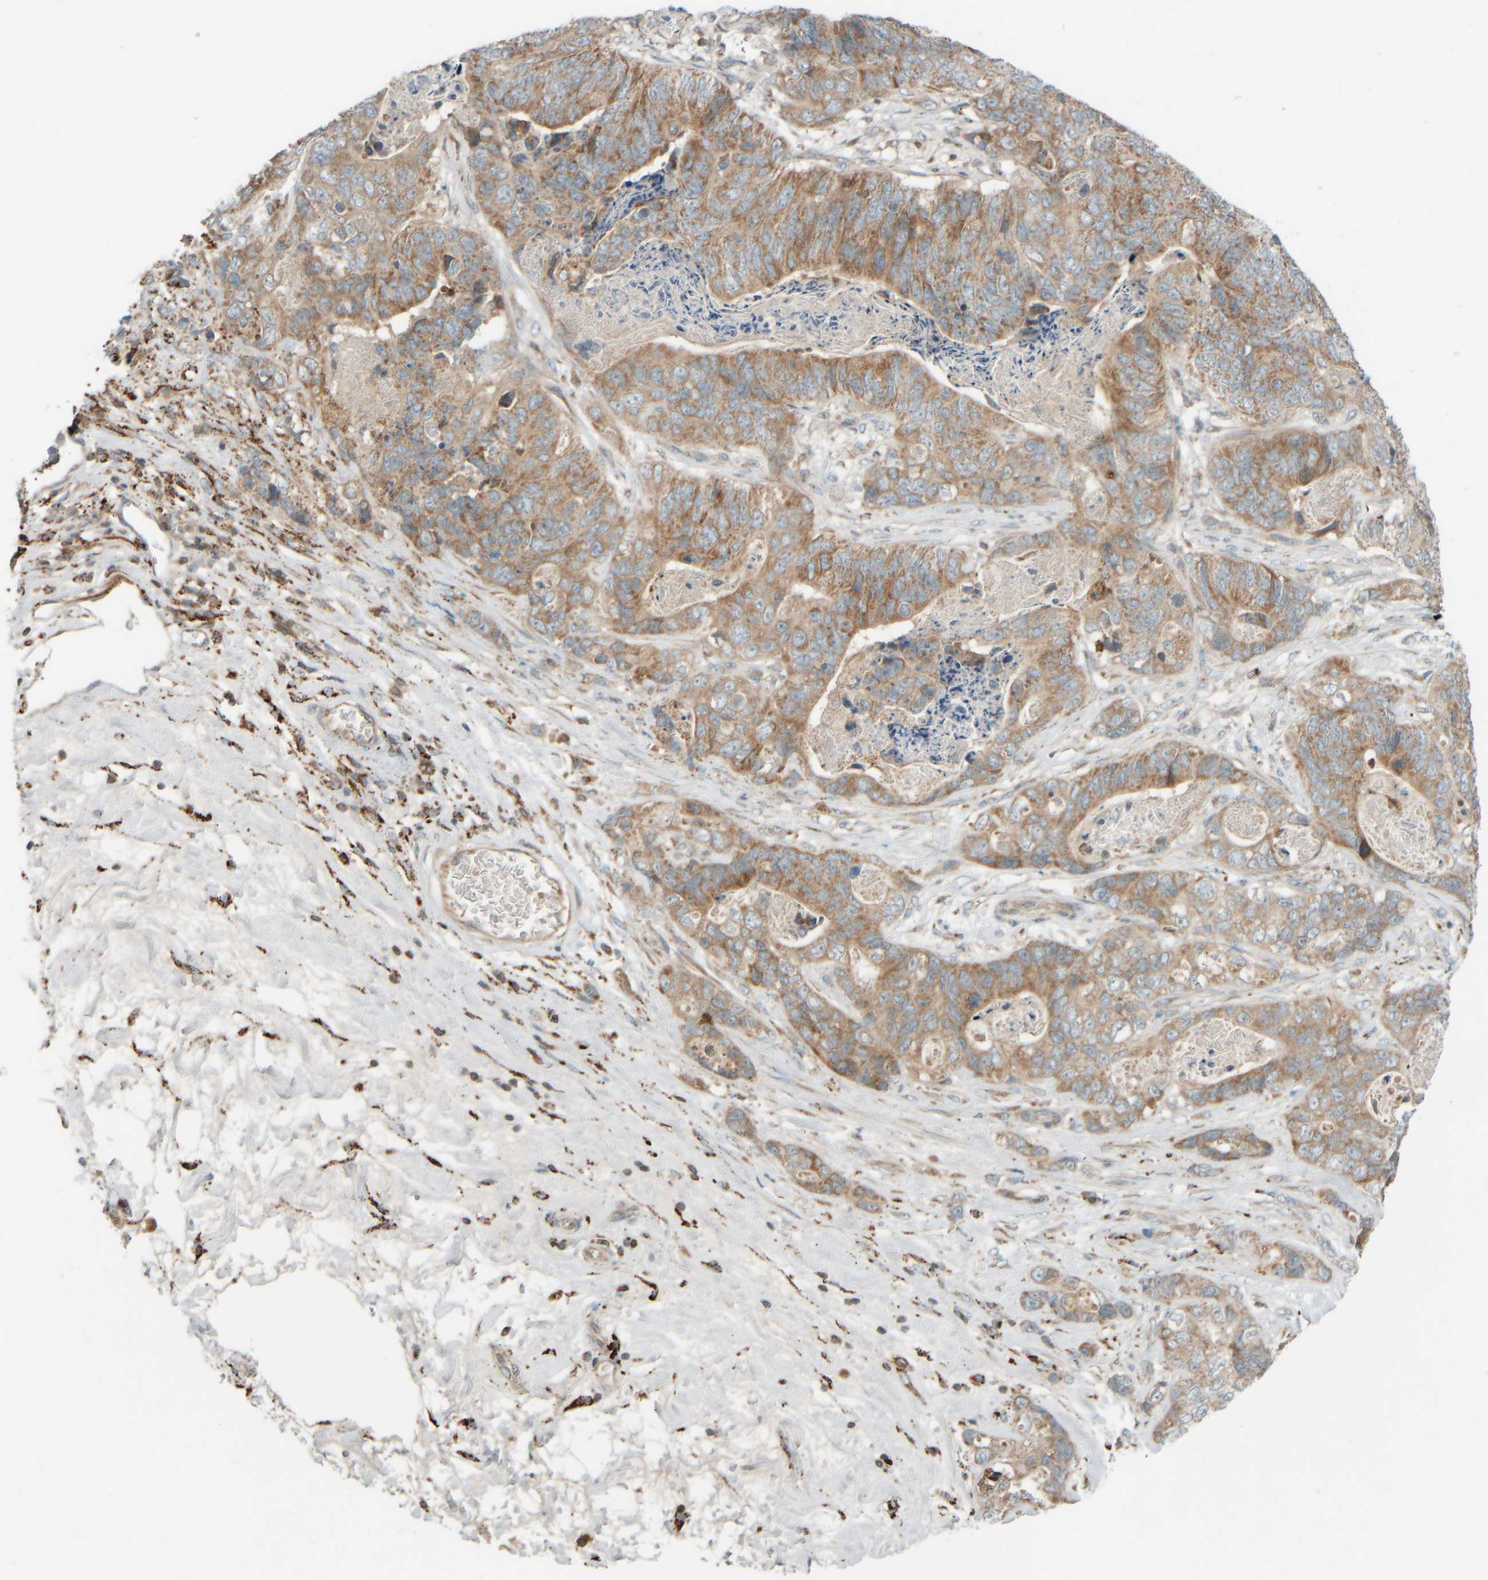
{"staining": {"intensity": "moderate", "quantity": ">75%", "location": "cytoplasmic/membranous"}, "tissue": "stomach cancer", "cell_type": "Tumor cells", "image_type": "cancer", "snomed": [{"axis": "morphology", "description": "Normal tissue, NOS"}, {"axis": "morphology", "description": "Adenocarcinoma, NOS"}, {"axis": "topography", "description": "Stomach"}], "caption": "IHC (DAB) staining of stomach cancer (adenocarcinoma) shows moderate cytoplasmic/membranous protein positivity in approximately >75% of tumor cells.", "gene": "SPAG5", "patient": {"sex": "female", "age": 89}}